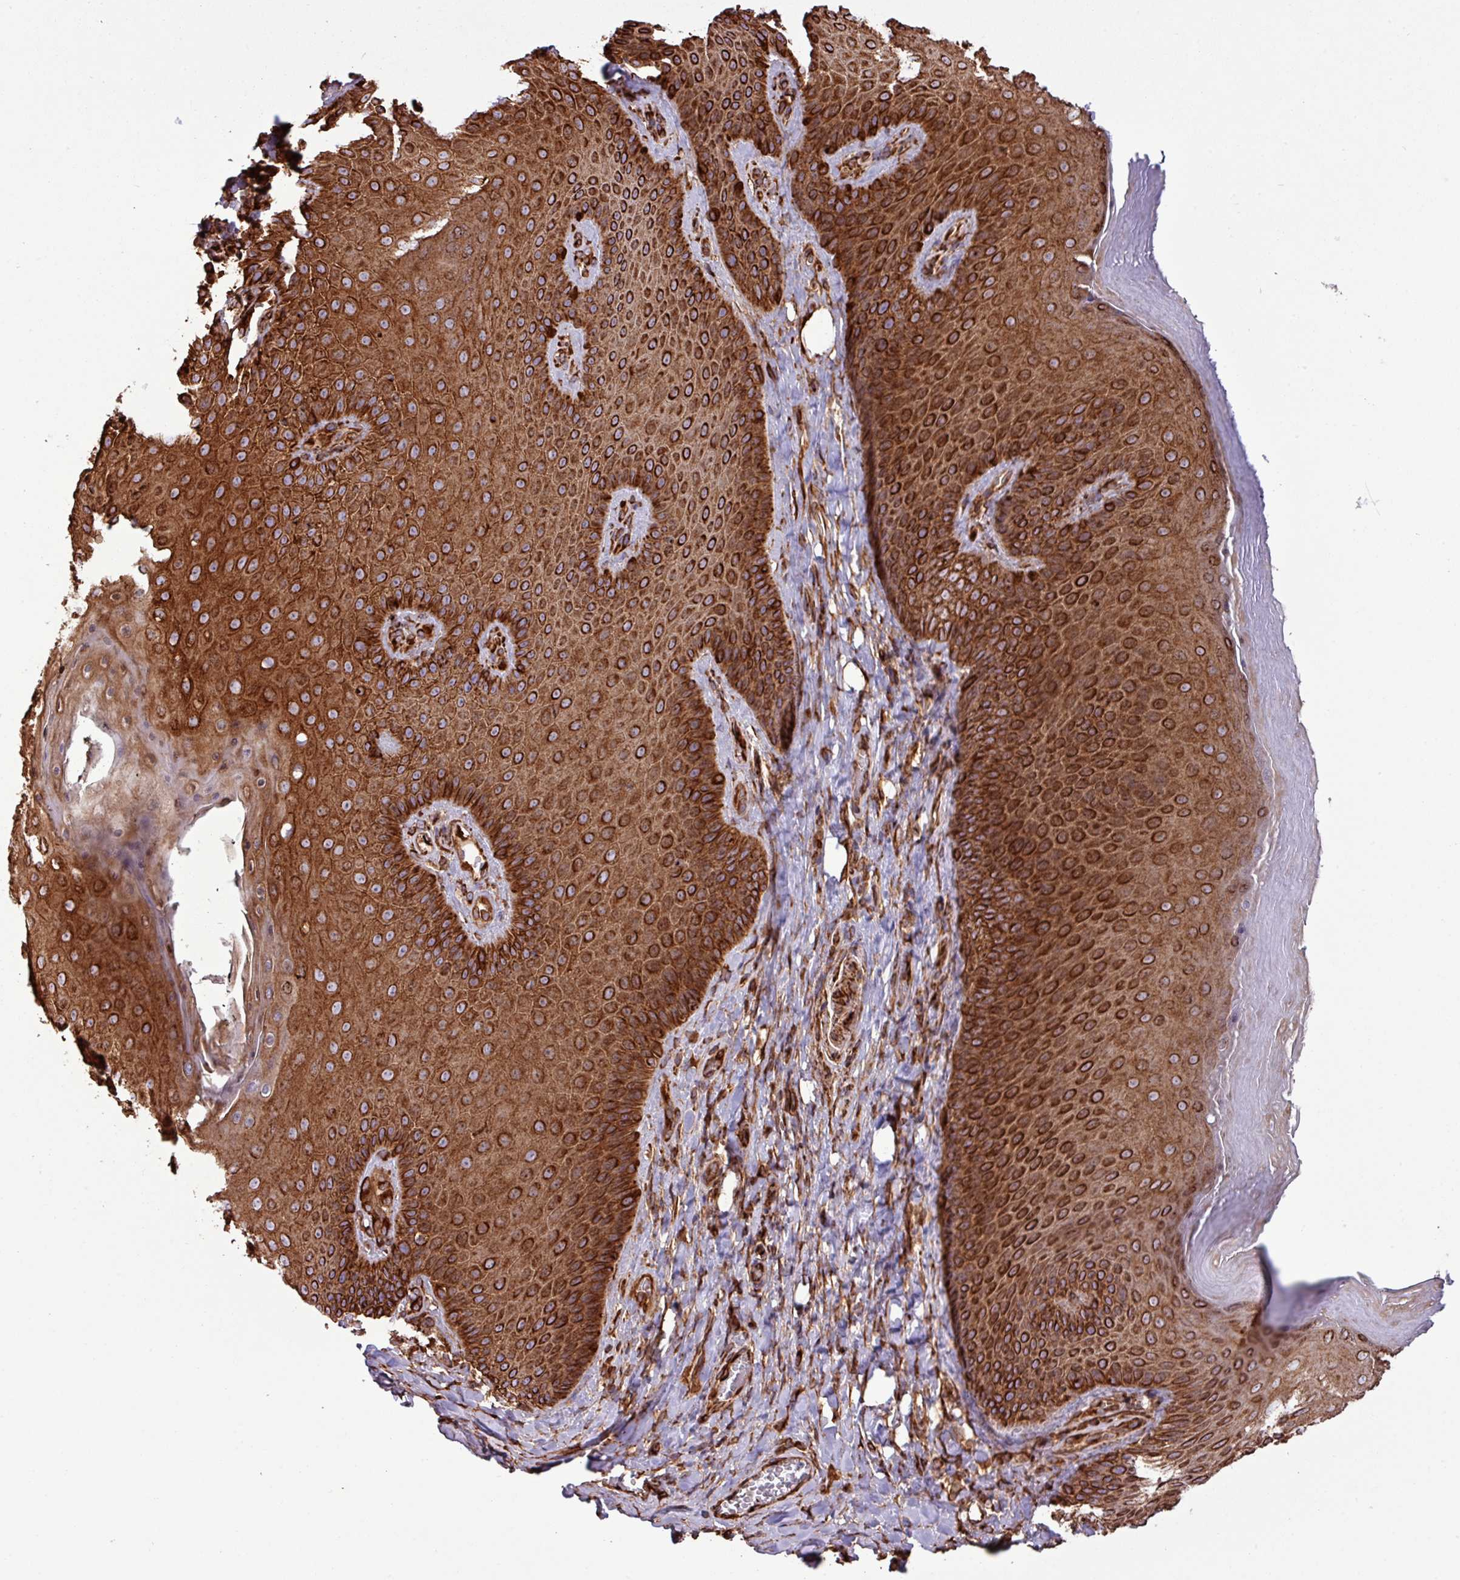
{"staining": {"intensity": "strong", "quantity": ">75%", "location": "cytoplasmic/membranous"}, "tissue": "skin", "cell_type": "Epidermal cells", "image_type": "normal", "snomed": [{"axis": "morphology", "description": "Normal tissue, NOS"}, {"axis": "topography", "description": "Anal"}, {"axis": "topography", "description": "Peripheral nerve tissue"}], "caption": "IHC micrograph of normal skin: human skin stained using immunohistochemistry shows high levels of strong protein expression localized specifically in the cytoplasmic/membranous of epidermal cells, appearing as a cytoplasmic/membranous brown color.", "gene": "ZNF300", "patient": {"sex": "male", "age": 53}}